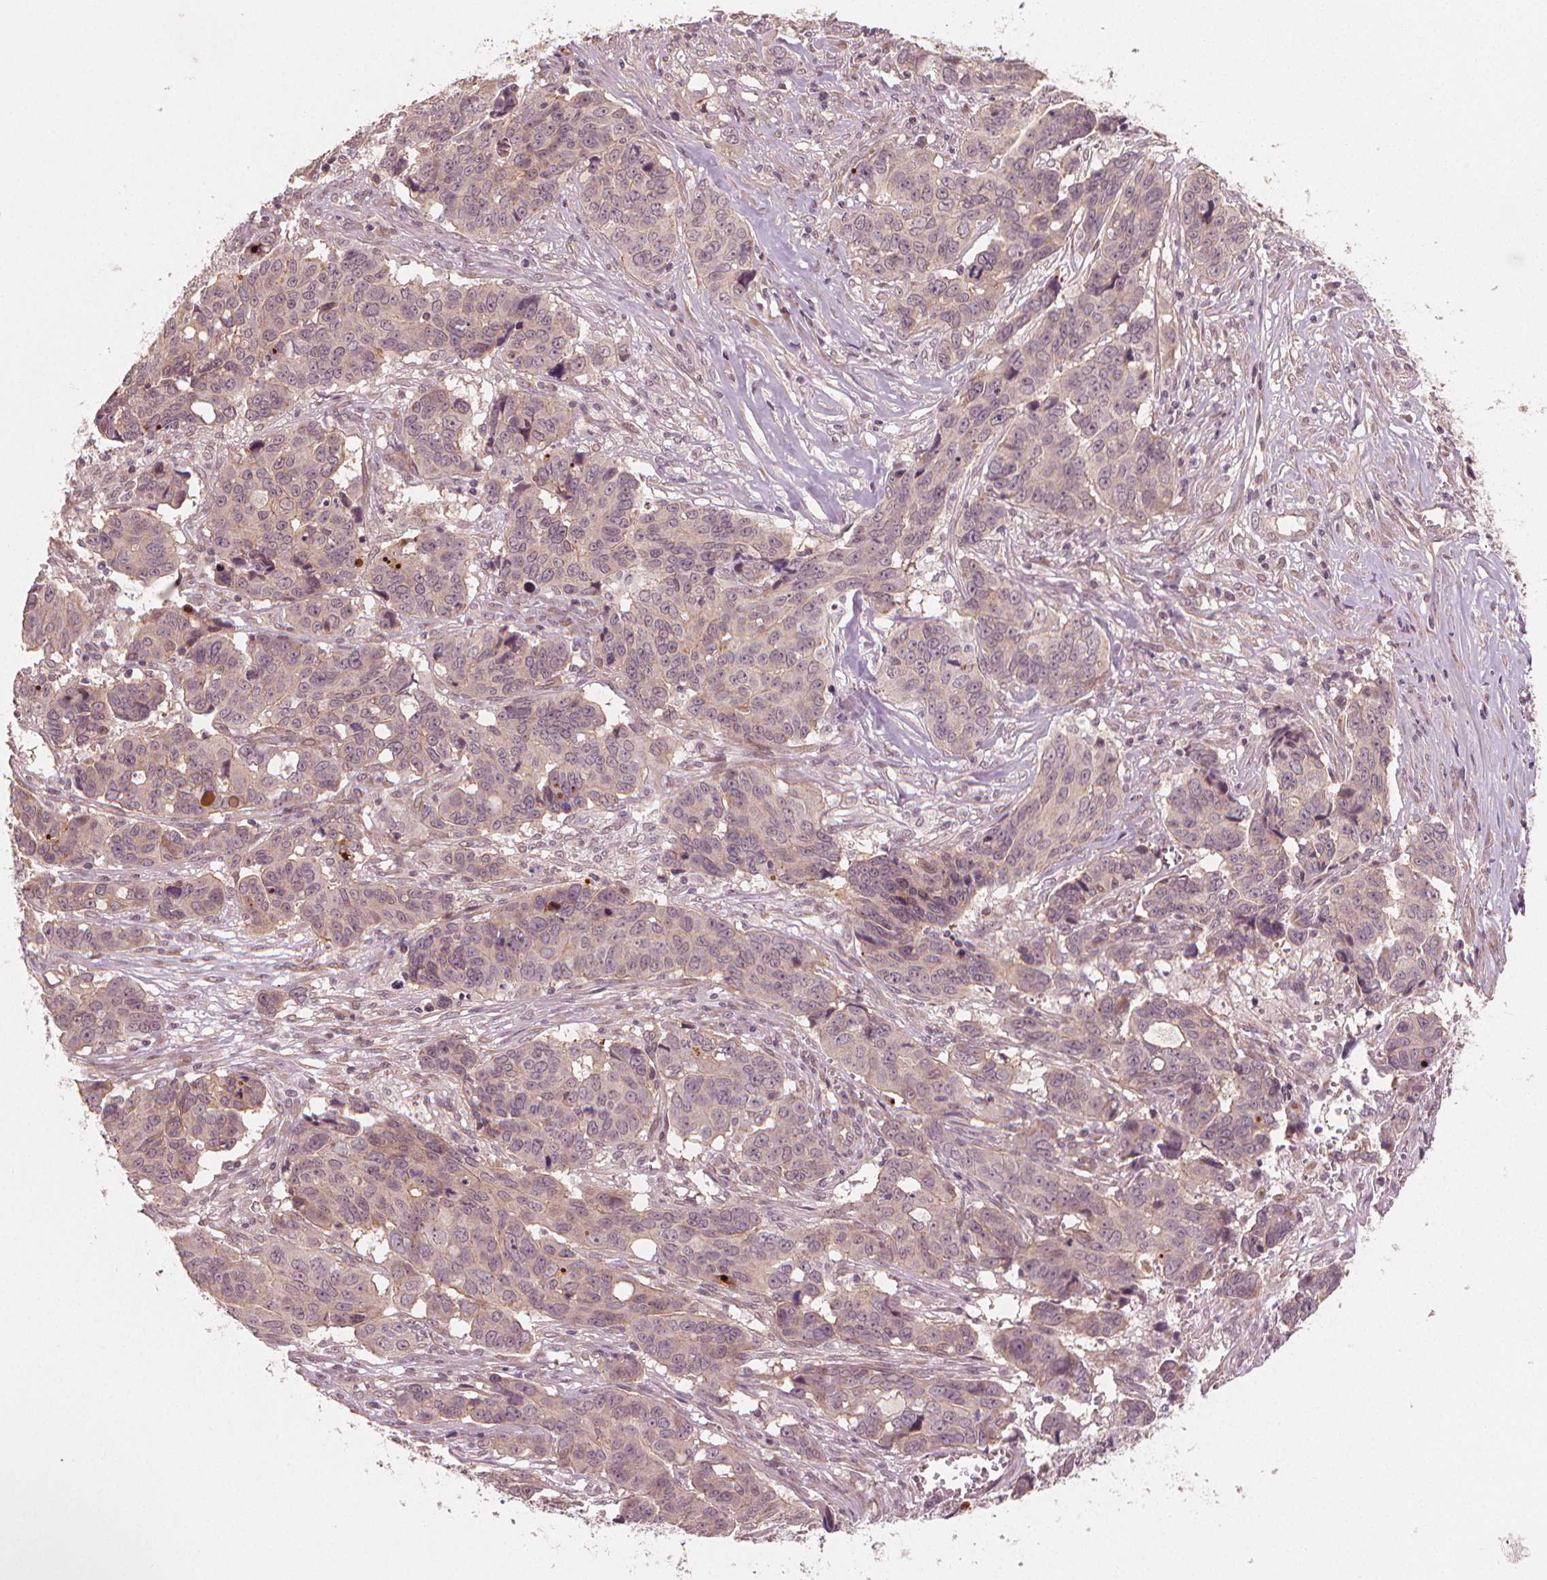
{"staining": {"intensity": "negative", "quantity": "none", "location": "none"}, "tissue": "ovarian cancer", "cell_type": "Tumor cells", "image_type": "cancer", "snomed": [{"axis": "morphology", "description": "Carcinoma, endometroid"}, {"axis": "topography", "description": "Ovary"}], "caption": "Ovarian endometroid carcinoma was stained to show a protein in brown. There is no significant positivity in tumor cells. (Brightfield microscopy of DAB (3,3'-diaminobenzidine) immunohistochemistry (IHC) at high magnification).", "gene": "CLBA1", "patient": {"sex": "female", "age": 78}}